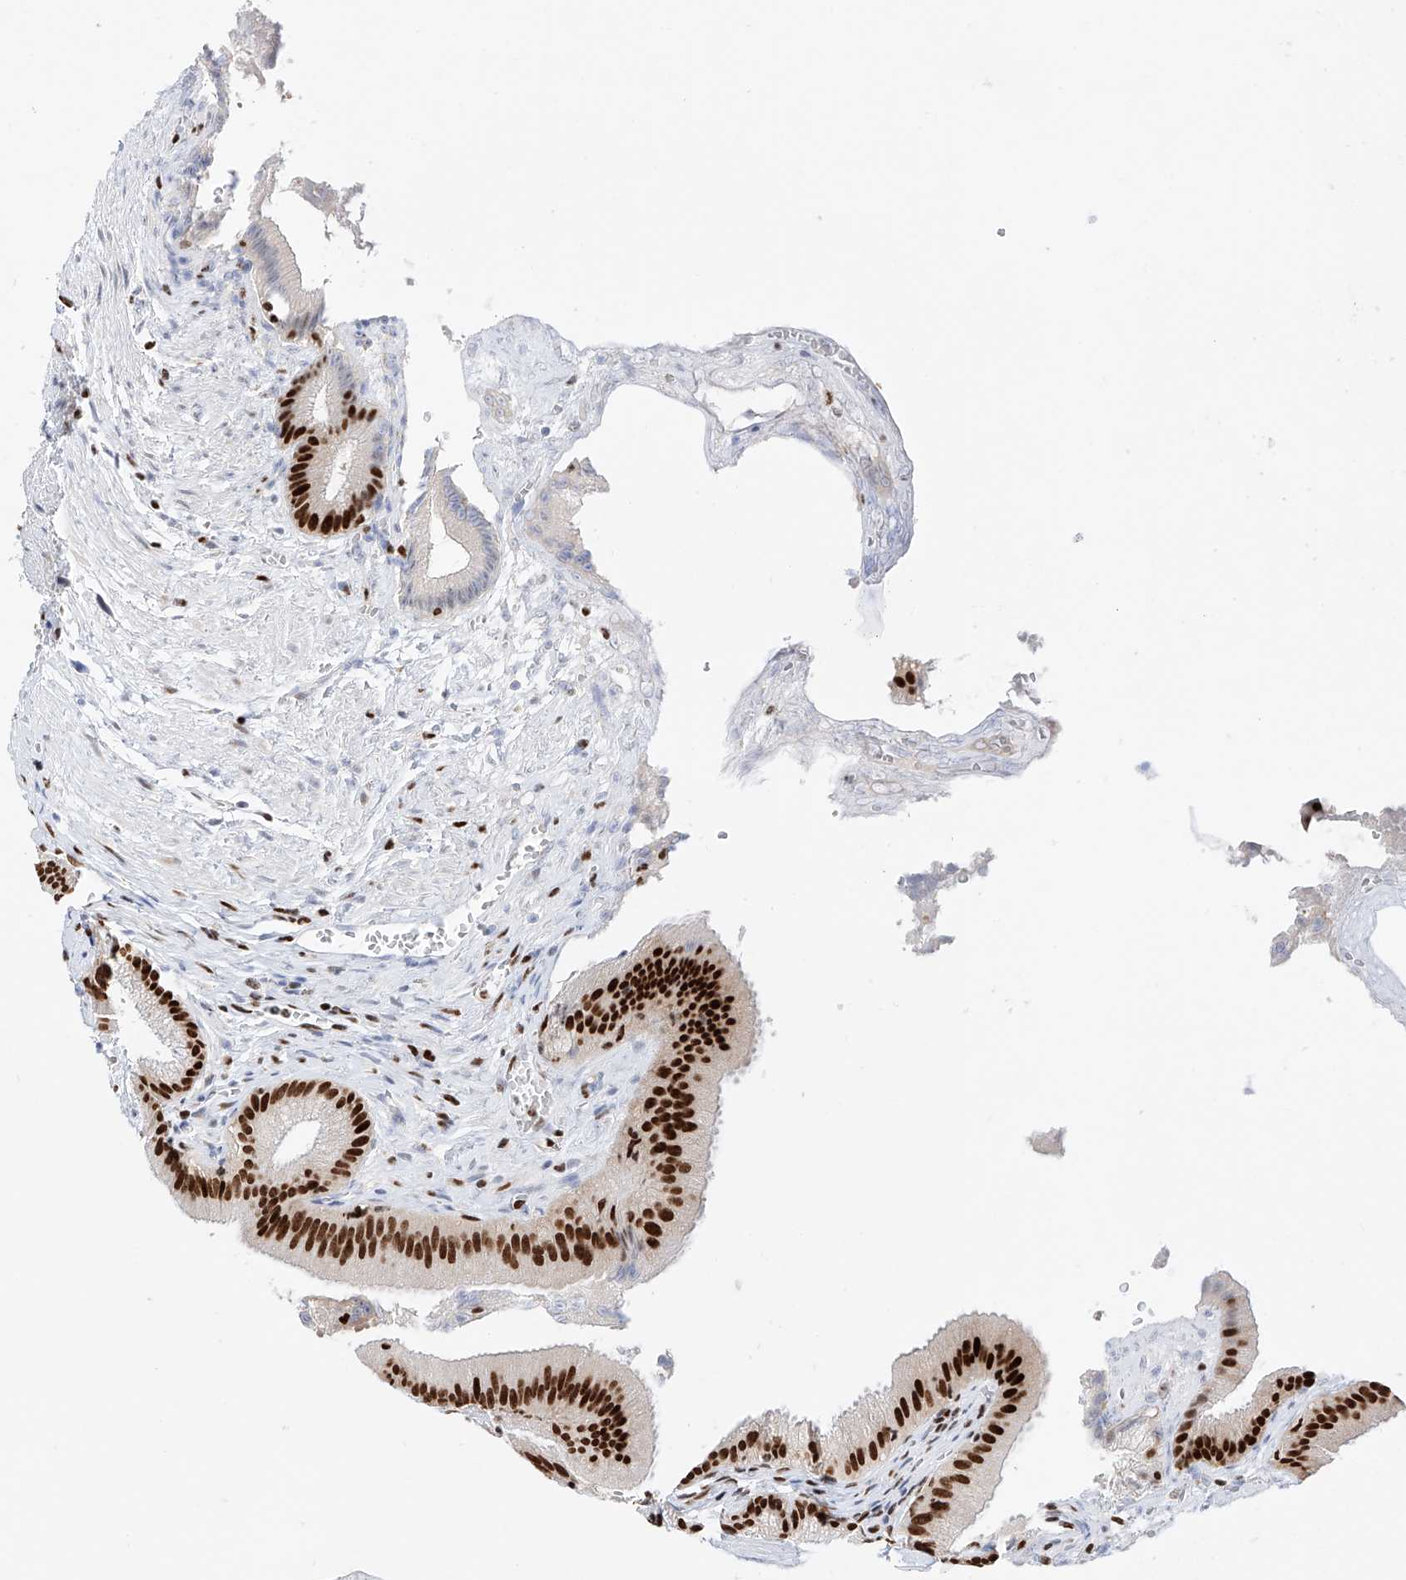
{"staining": {"intensity": "strong", "quantity": ">75%", "location": "nuclear"}, "tissue": "gallbladder", "cell_type": "Glandular cells", "image_type": "normal", "snomed": [{"axis": "morphology", "description": "Normal tissue, NOS"}, {"axis": "topography", "description": "Gallbladder"}], "caption": "DAB (3,3'-diaminobenzidine) immunohistochemical staining of normal human gallbladder shows strong nuclear protein staining in about >75% of glandular cells. Using DAB (brown) and hematoxylin (blue) stains, captured at high magnification using brightfield microscopy.", "gene": "SRSF6", "patient": {"sex": "male", "age": 55}}